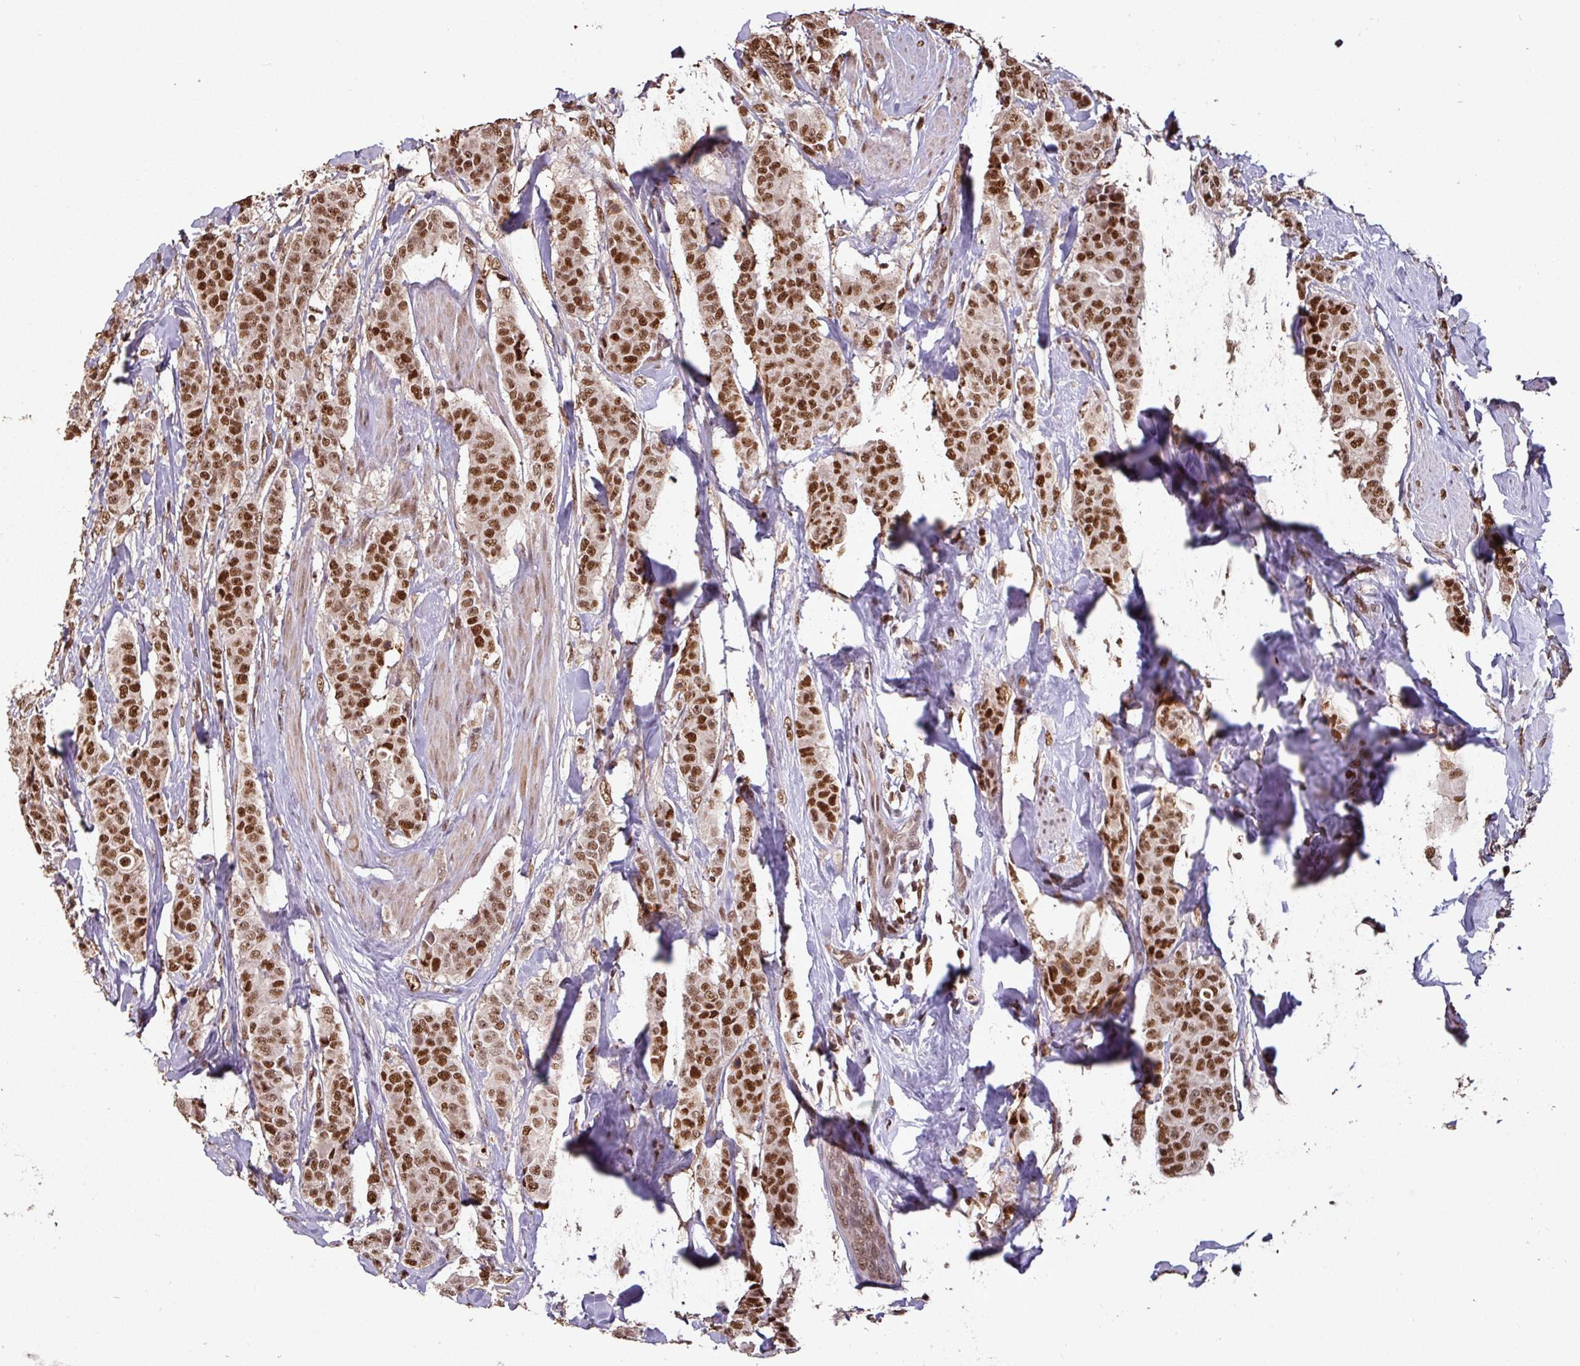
{"staining": {"intensity": "strong", "quantity": ">75%", "location": "nuclear"}, "tissue": "breast cancer", "cell_type": "Tumor cells", "image_type": "cancer", "snomed": [{"axis": "morphology", "description": "Duct carcinoma"}, {"axis": "topography", "description": "Breast"}], "caption": "About >75% of tumor cells in breast cancer (intraductal carcinoma) demonstrate strong nuclear protein positivity as visualized by brown immunohistochemical staining.", "gene": "POLD1", "patient": {"sex": "female", "age": 40}}